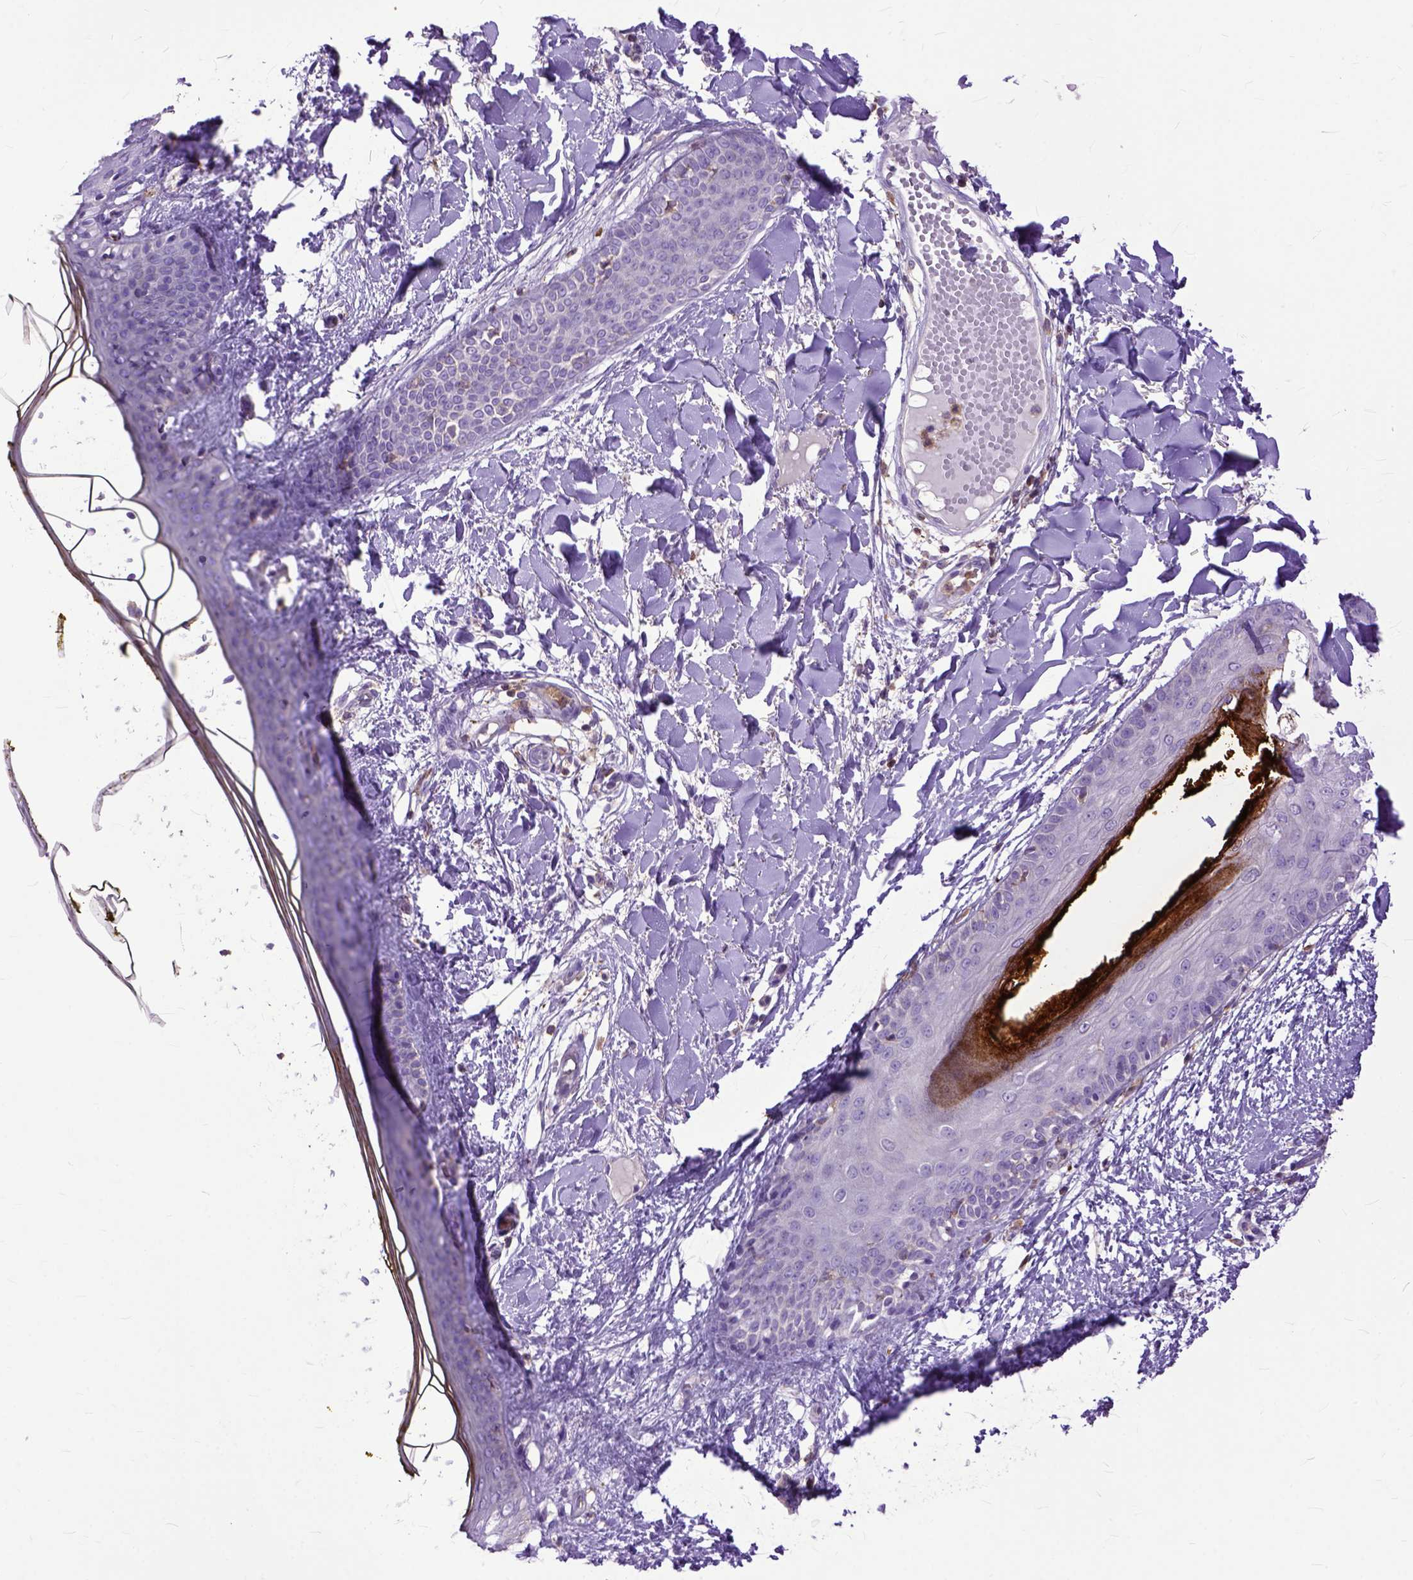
{"staining": {"intensity": "negative", "quantity": "none", "location": "none"}, "tissue": "skin", "cell_type": "Fibroblasts", "image_type": "normal", "snomed": [{"axis": "morphology", "description": "Normal tissue, NOS"}, {"axis": "topography", "description": "Skin"}], "caption": "Fibroblasts are negative for brown protein staining in unremarkable skin.", "gene": "NAMPT", "patient": {"sex": "female", "age": 34}}